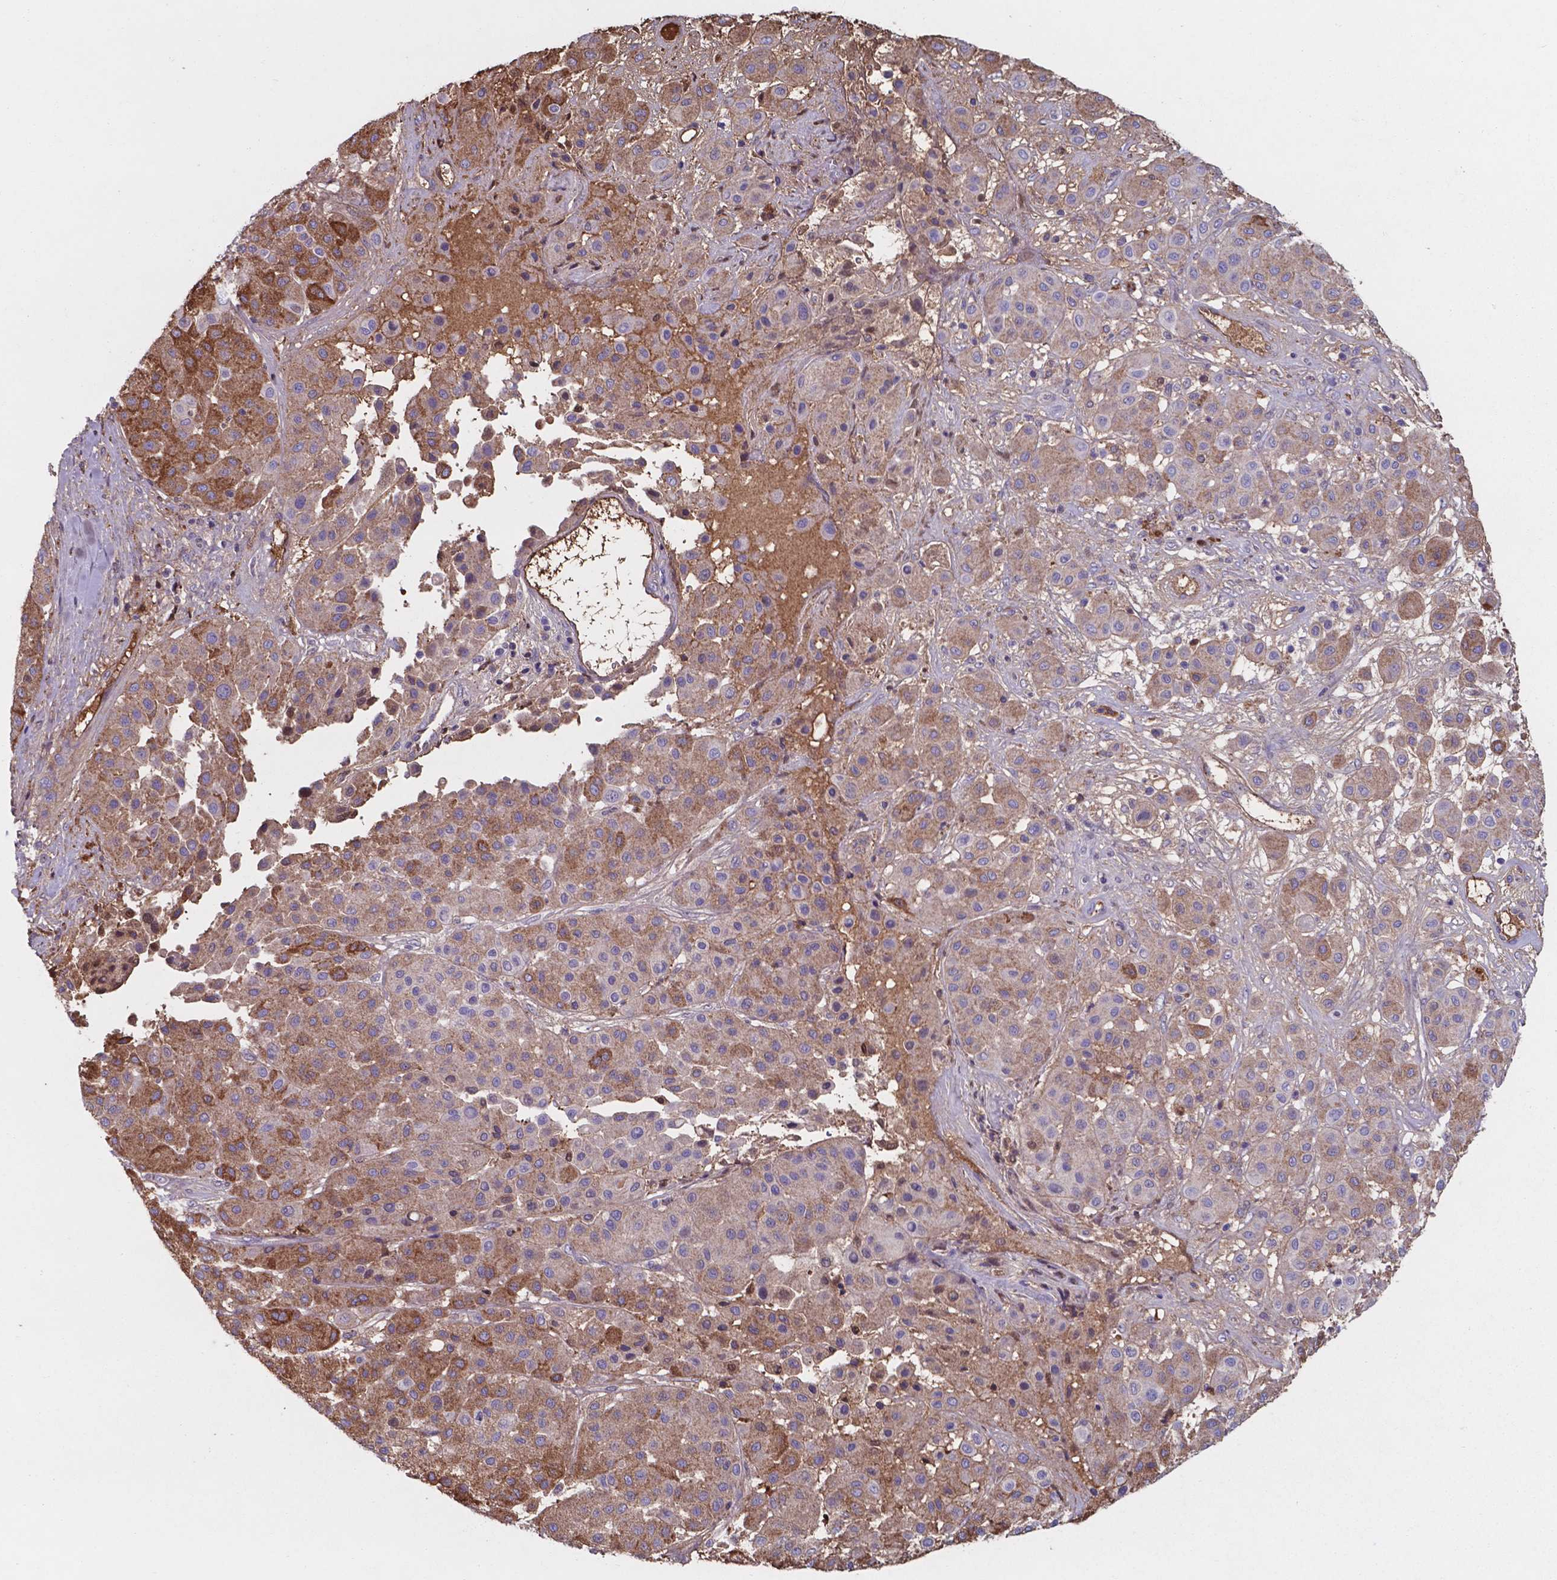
{"staining": {"intensity": "moderate", "quantity": ">75%", "location": "cytoplasmic/membranous"}, "tissue": "melanoma", "cell_type": "Tumor cells", "image_type": "cancer", "snomed": [{"axis": "morphology", "description": "Malignant melanoma, Metastatic site"}, {"axis": "topography", "description": "Smooth muscle"}], "caption": "The histopathology image reveals staining of malignant melanoma (metastatic site), revealing moderate cytoplasmic/membranous protein staining (brown color) within tumor cells.", "gene": "SERPINA1", "patient": {"sex": "male", "age": 41}}